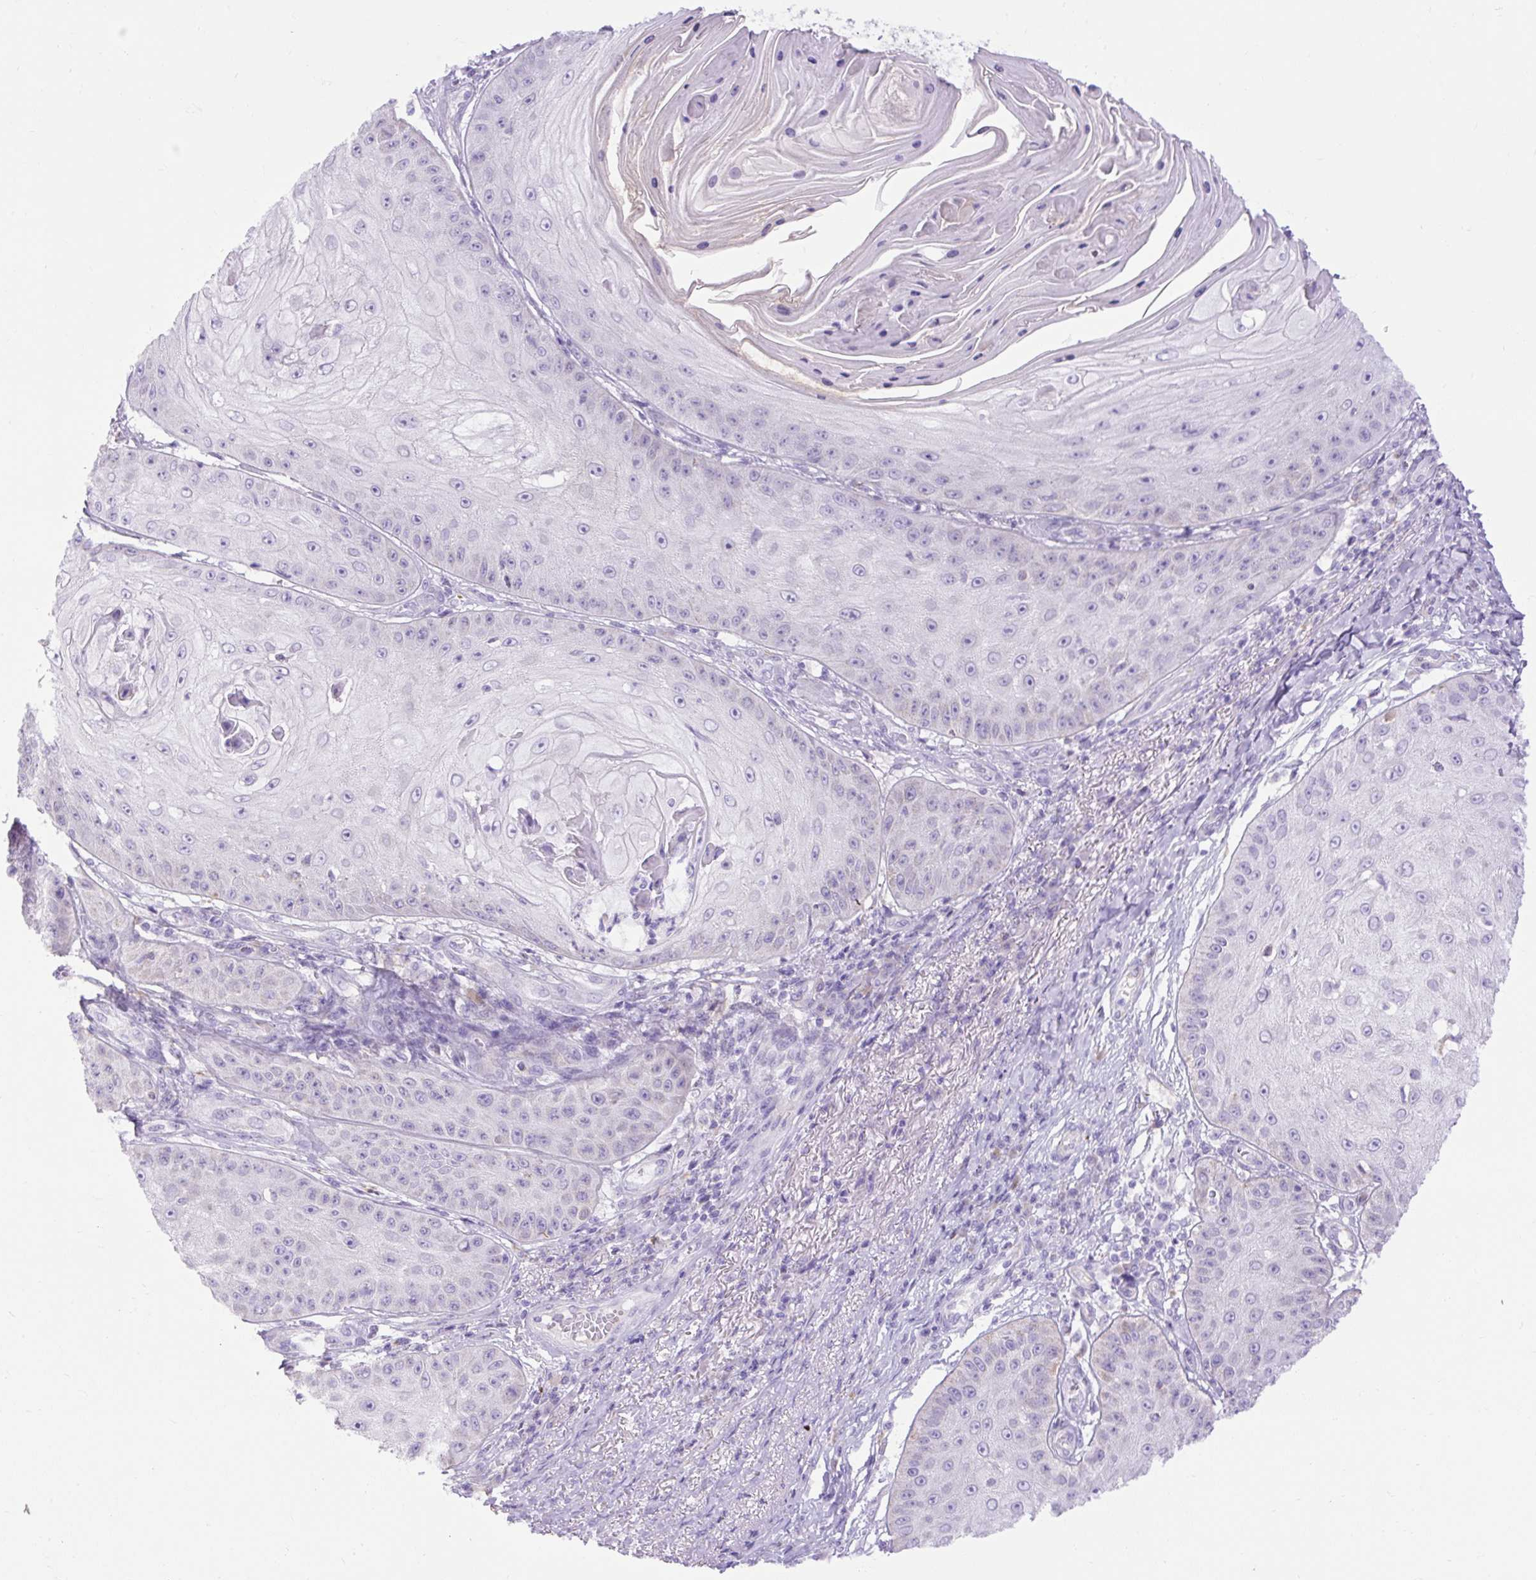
{"staining": {"intensity": "negative", "quantity": "none", "location": "none"}, "tissue": "skin cancer", "cell_type": "Tumor cells", "image_type": "cancer", "snomed": [{"axis": "morphology", "description": "Squamous cell carcinoma, NOS"}, {"axis": "topography", "description": "Skin"}], "caption": "An immunohistochemistry (IHC) photomicrograph of skin squamous cell carcinoma is shown. There is no staining in tumor cells of skin squamous cell carcinoma.", "gene": "SPTBN5", "patient": {"sex": "male", "age": 70}}